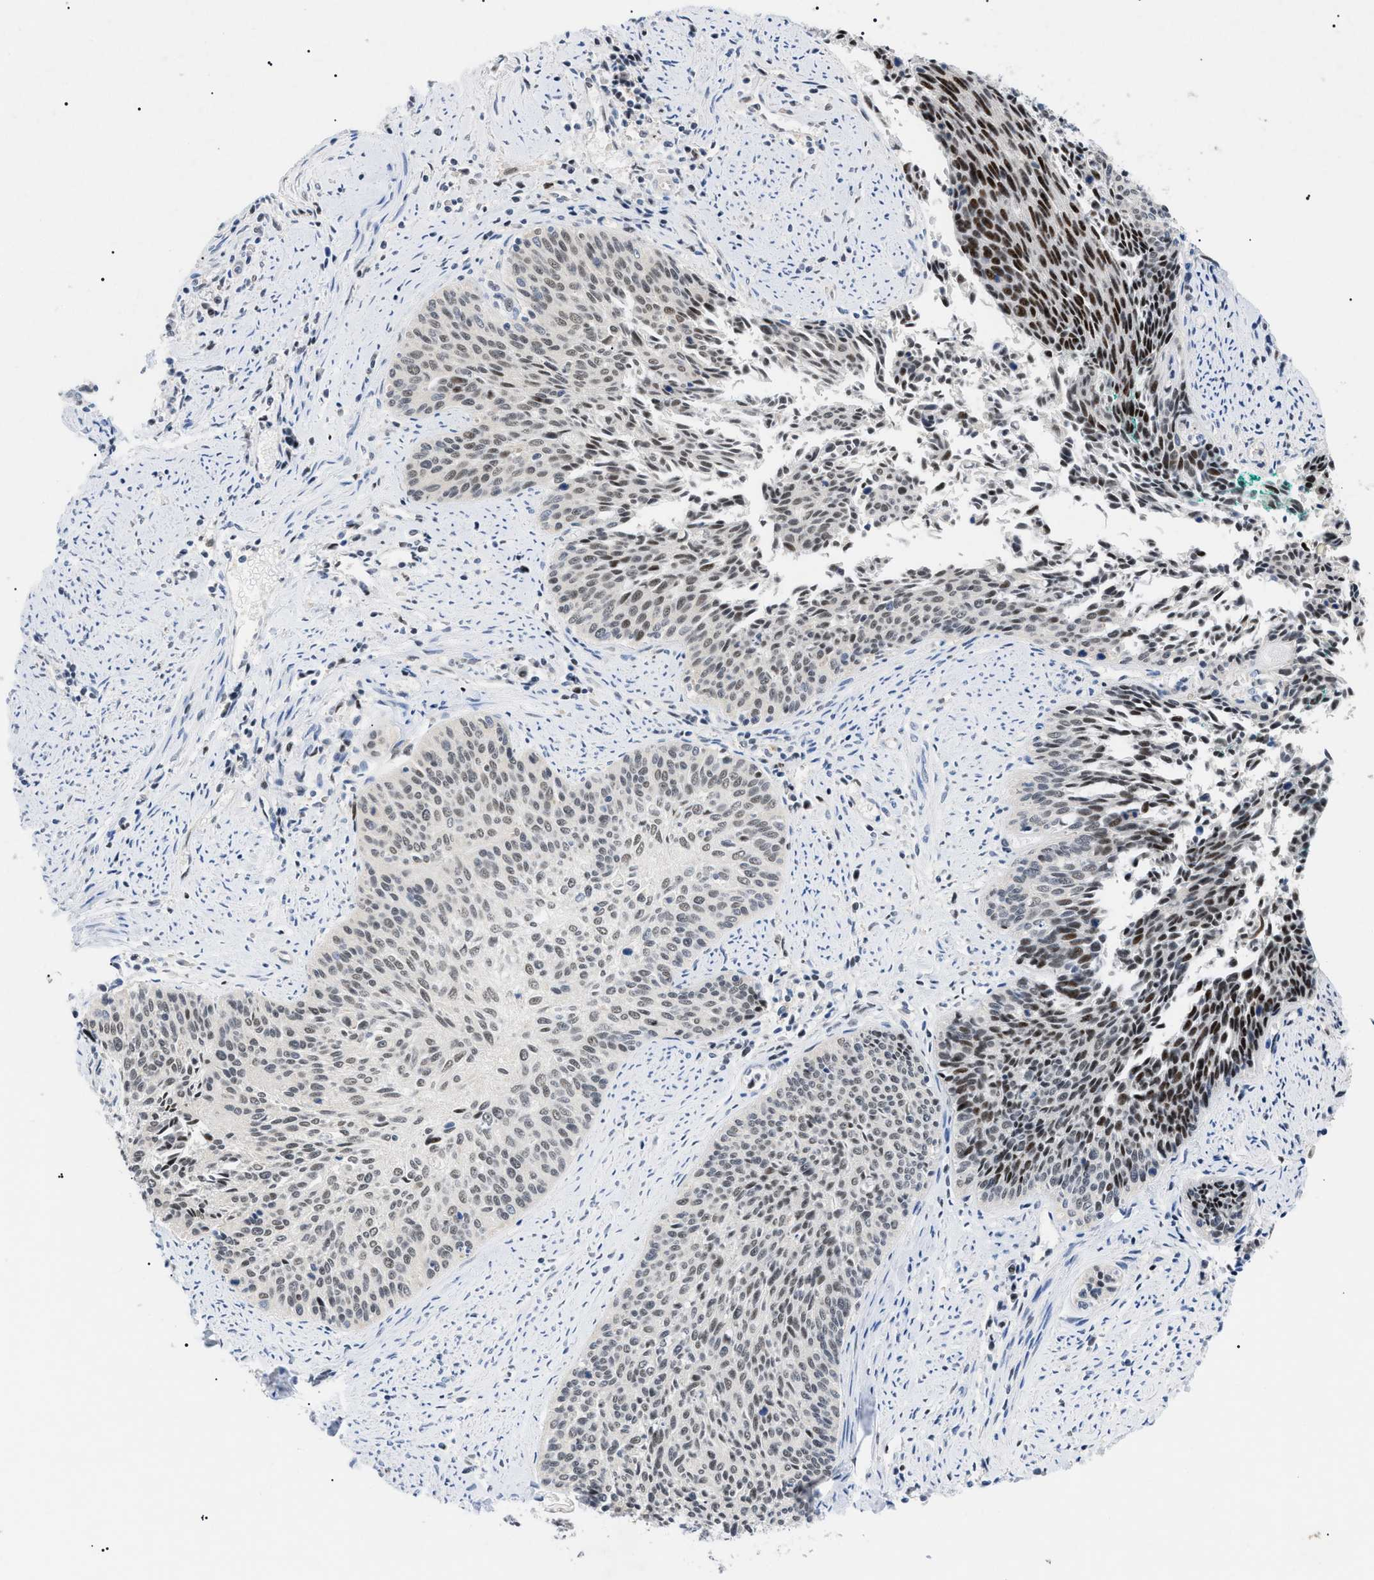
{"staining": {"intensity": "moderate", "quantity": ">75%", "location": "nuclear"}, "tissue": "cervical cancer", "cell_type": "Tumor cells", "image_type": "cancer", "snomed": [{"axis": "morphology", "description": "Squamous cell carcinoma, NOS"}, {"axis": "topography", "description": "Cervix"}], "caption": "Protein analysis of cervical cancer tissue displays moderate nuclear staining in approximately >75% of tumor cells. Immunohistochemistry (ihc) stains the protein of interest in brown and the nuclei are stained blue.", "gene": "GARRE1", "patient": {"sex": "female", "age": 55}}